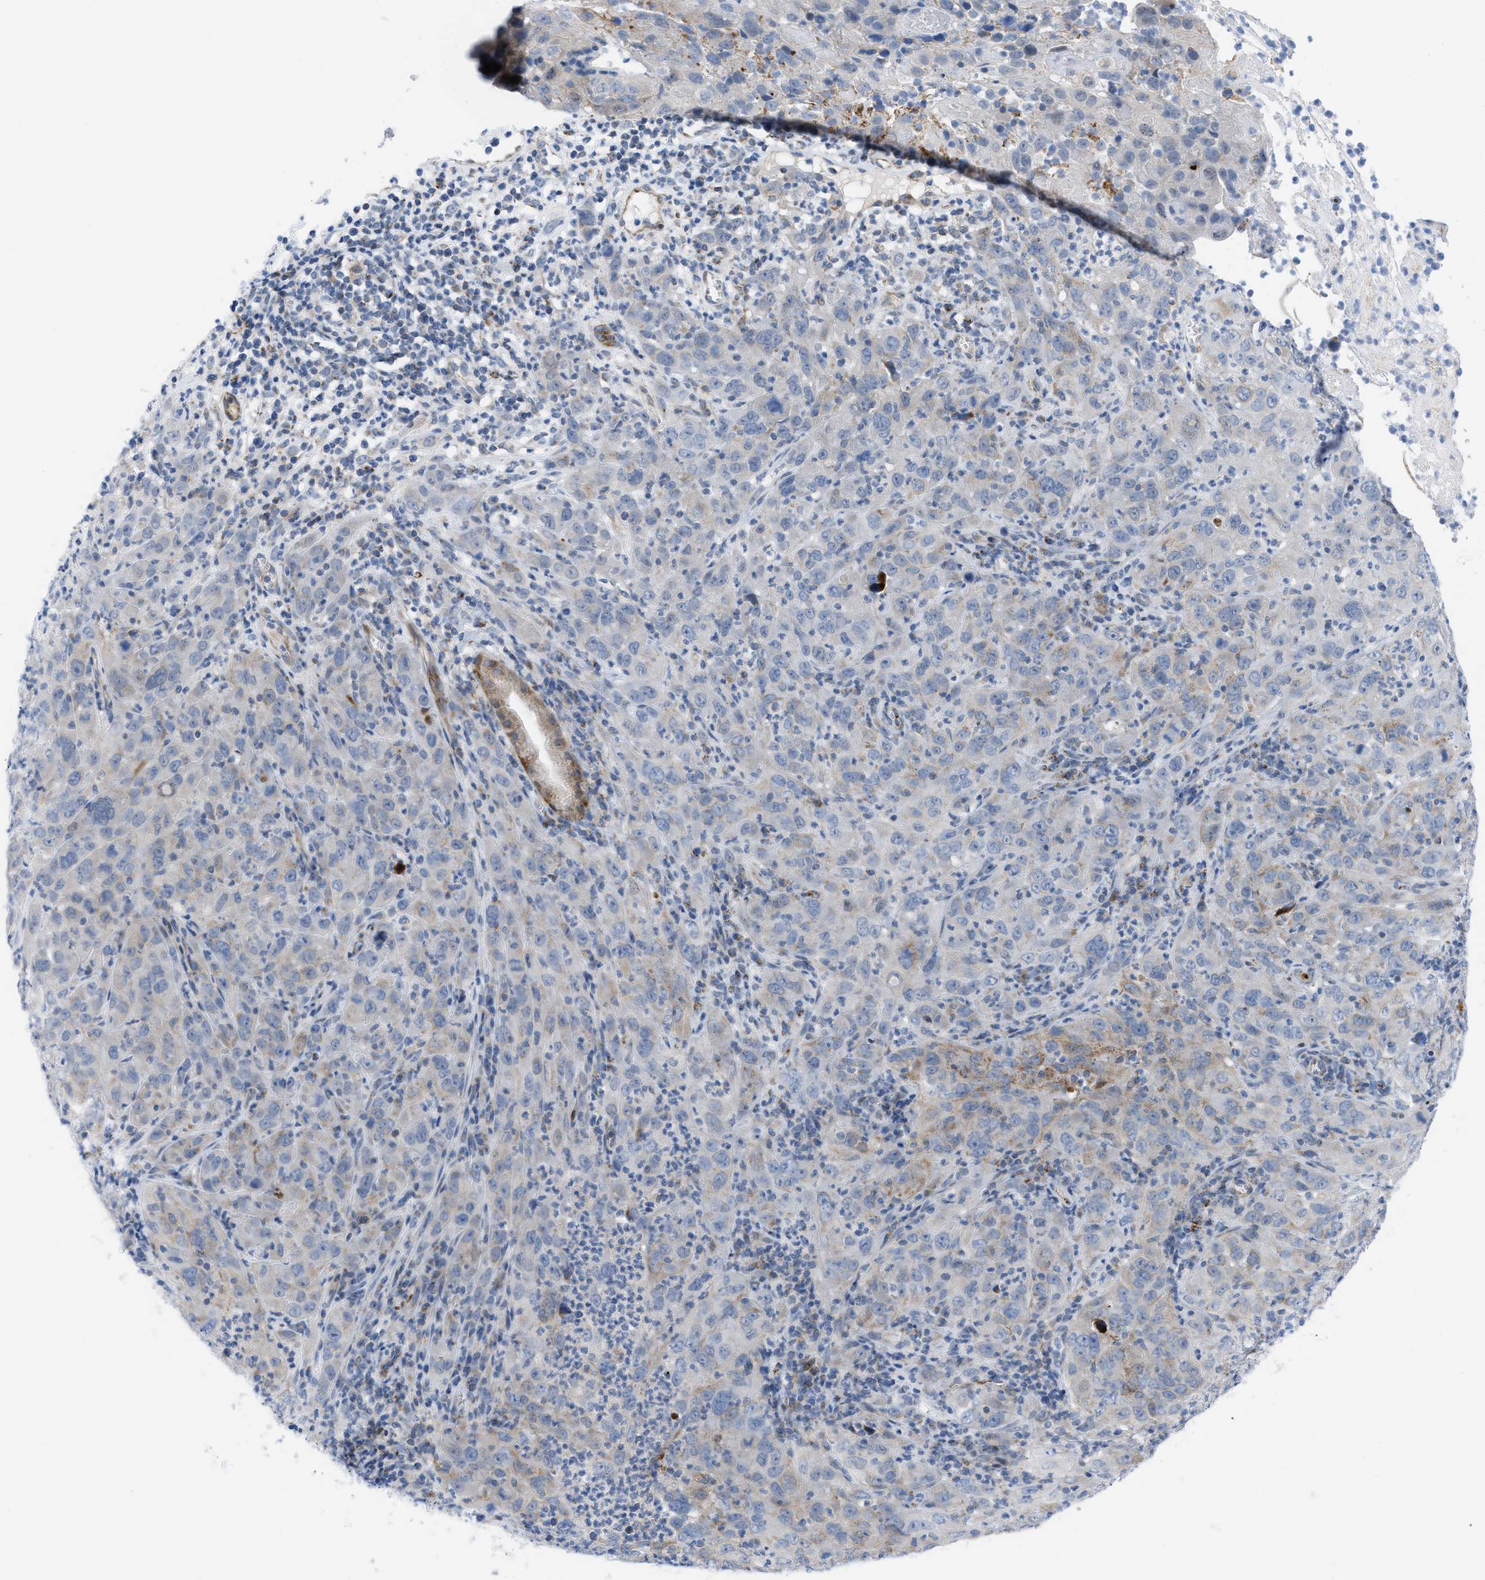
{"staining": {"intensity": "weak", "quantity": "25%-75%", "location": "cytoplasmic/membranous"}, "tissue": "cervical cancer", "cell_type": "Tumor cells", "image_type": "cancer", "snomed": [{"axis": "morphology", "description": "Squamous cell carcinoma, NOS"}, {"axis": "topography", "description": "Cervix"}], "caption": "Weak cytoplasmic/membranous protein positivity is present in approximately 25%-75% of tumor cells in cervical cancer (squamous cell carcinoma). Immunohistochemistry (ihc) stains the protein in brown and the nuclei are stained blue.", "gene": "RBBP9", "patient": {"sex": "female", "age": 32}}